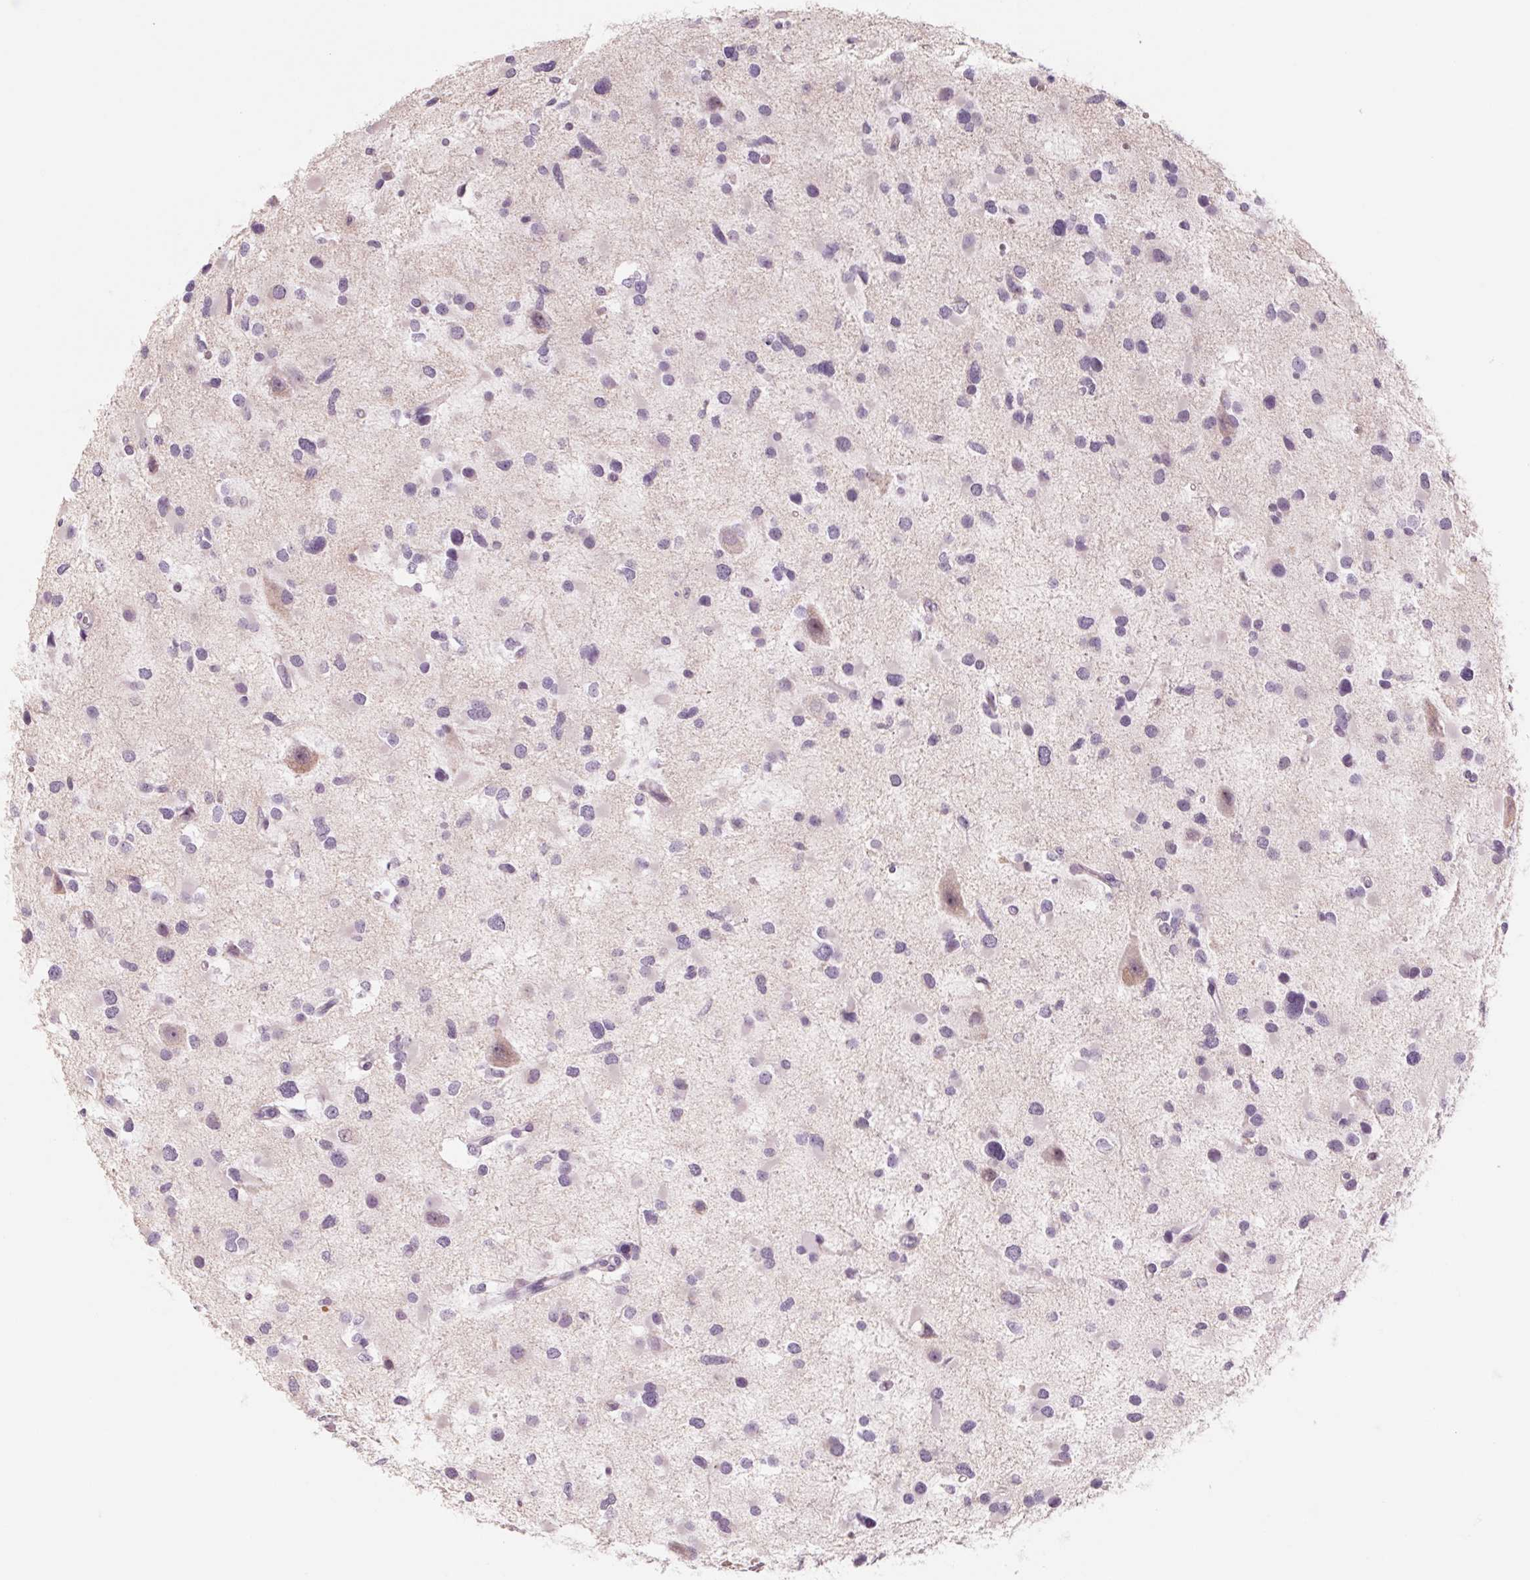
{"staining": {"intensity": "negative", "quantity": "none", "location": "none"}, "tissue": "glioma", "cell_type": "Tumor cells", "image_type": "cancer", "snomed": [{"axis": "morphology", "description": "Glioma, malignant, Low grade"}, {"axis": "topography", "description": "Brain"}], "caption": "IHC micrograph of neoplastic tissue: human glioma stained with DAB displays no significant protein expression in tumor cells.", "gene": "POU1F1", "patient": {"sex": "female", "age": 32}}